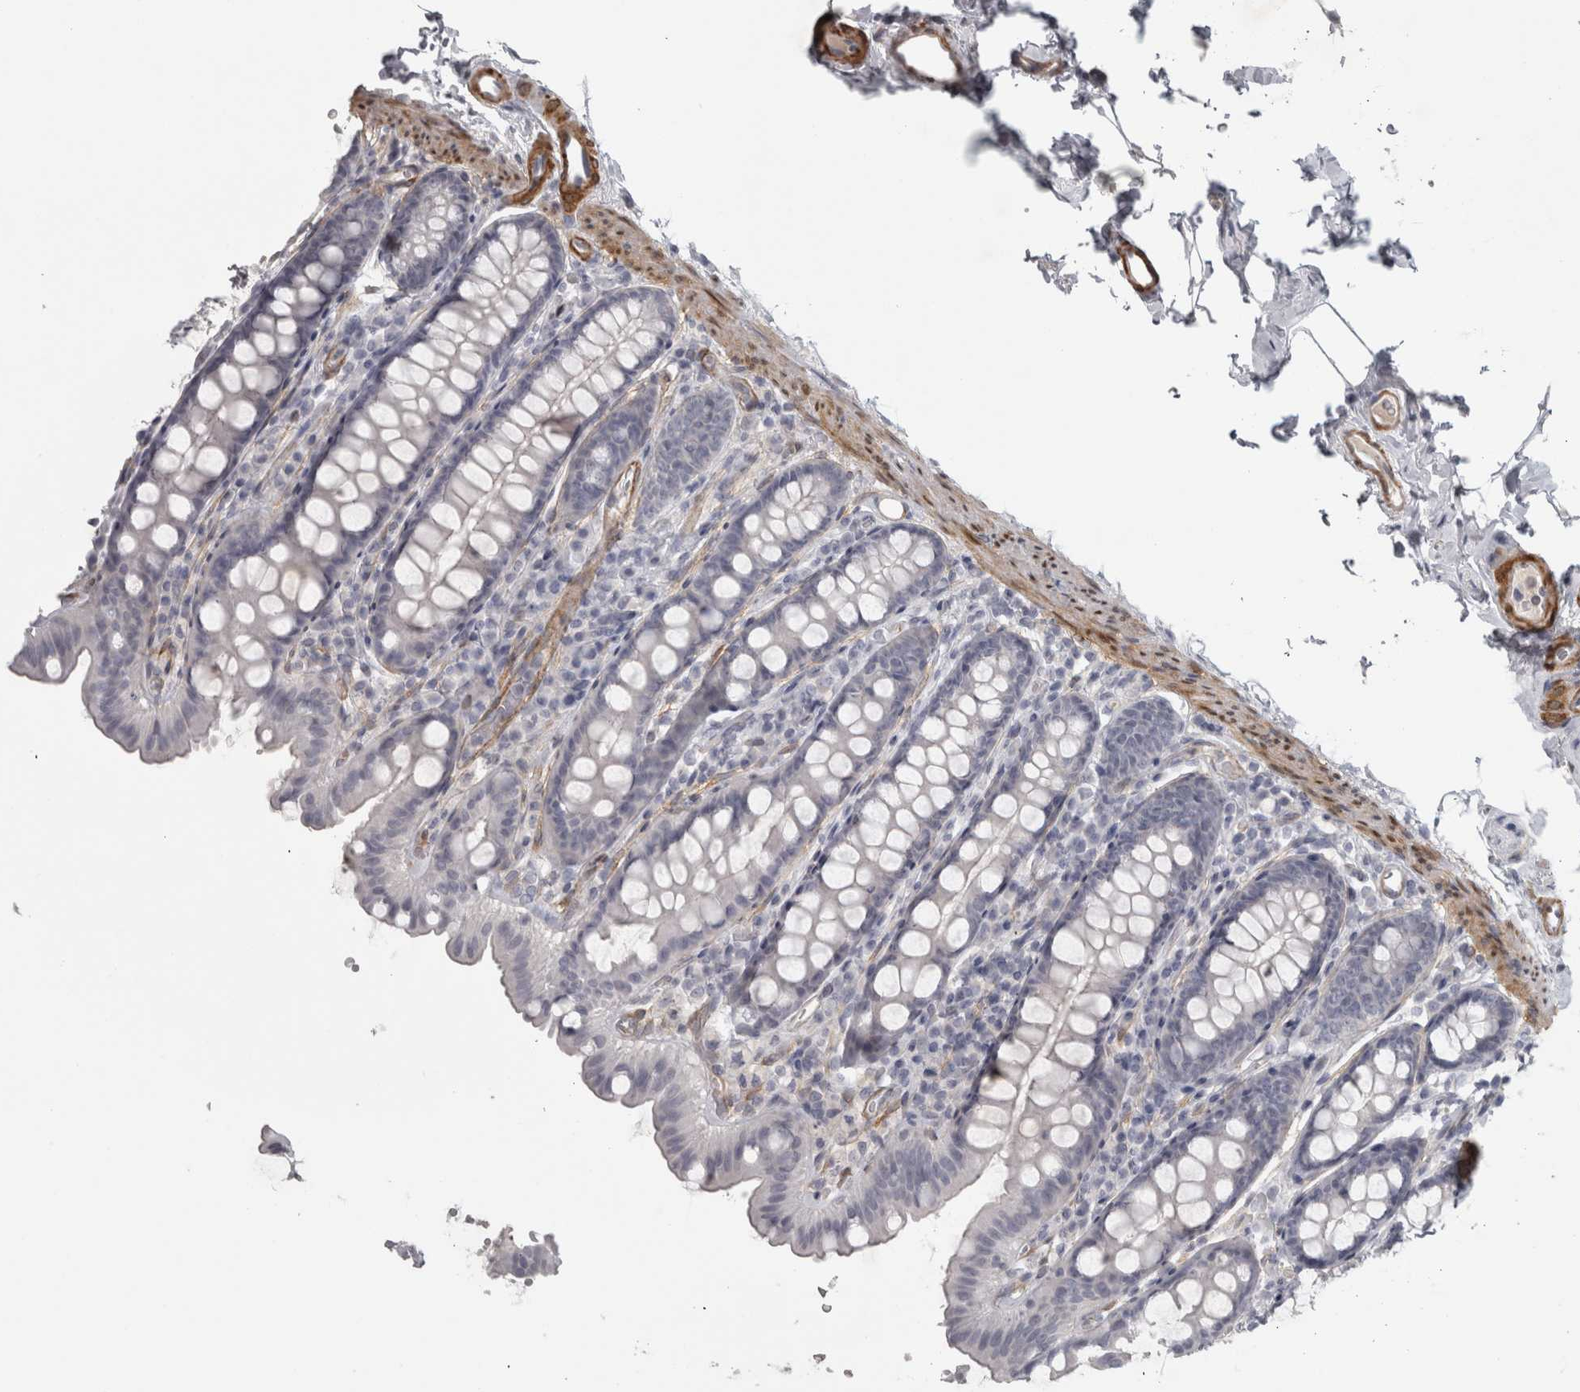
{"staining": {"intensity": "negative", "quantity": "none", "location": "none"}, "tissue": "colon", "cell_type": "Endothelial cells", "image_type": "normal", "snomed": [{"axis": "morphology", "description": "Normal tissue, NOS"}, {"axis": "topography", "description": "Colon"}, {"axis": "topography", "description": "Peripheral nerve tissue"}], "caption": "The photomicrograph demonstrates no staining of endothelial cells in benign colon.", "gene": "PPP1R12B", "patient": {"sex": "female", "age": 61}}